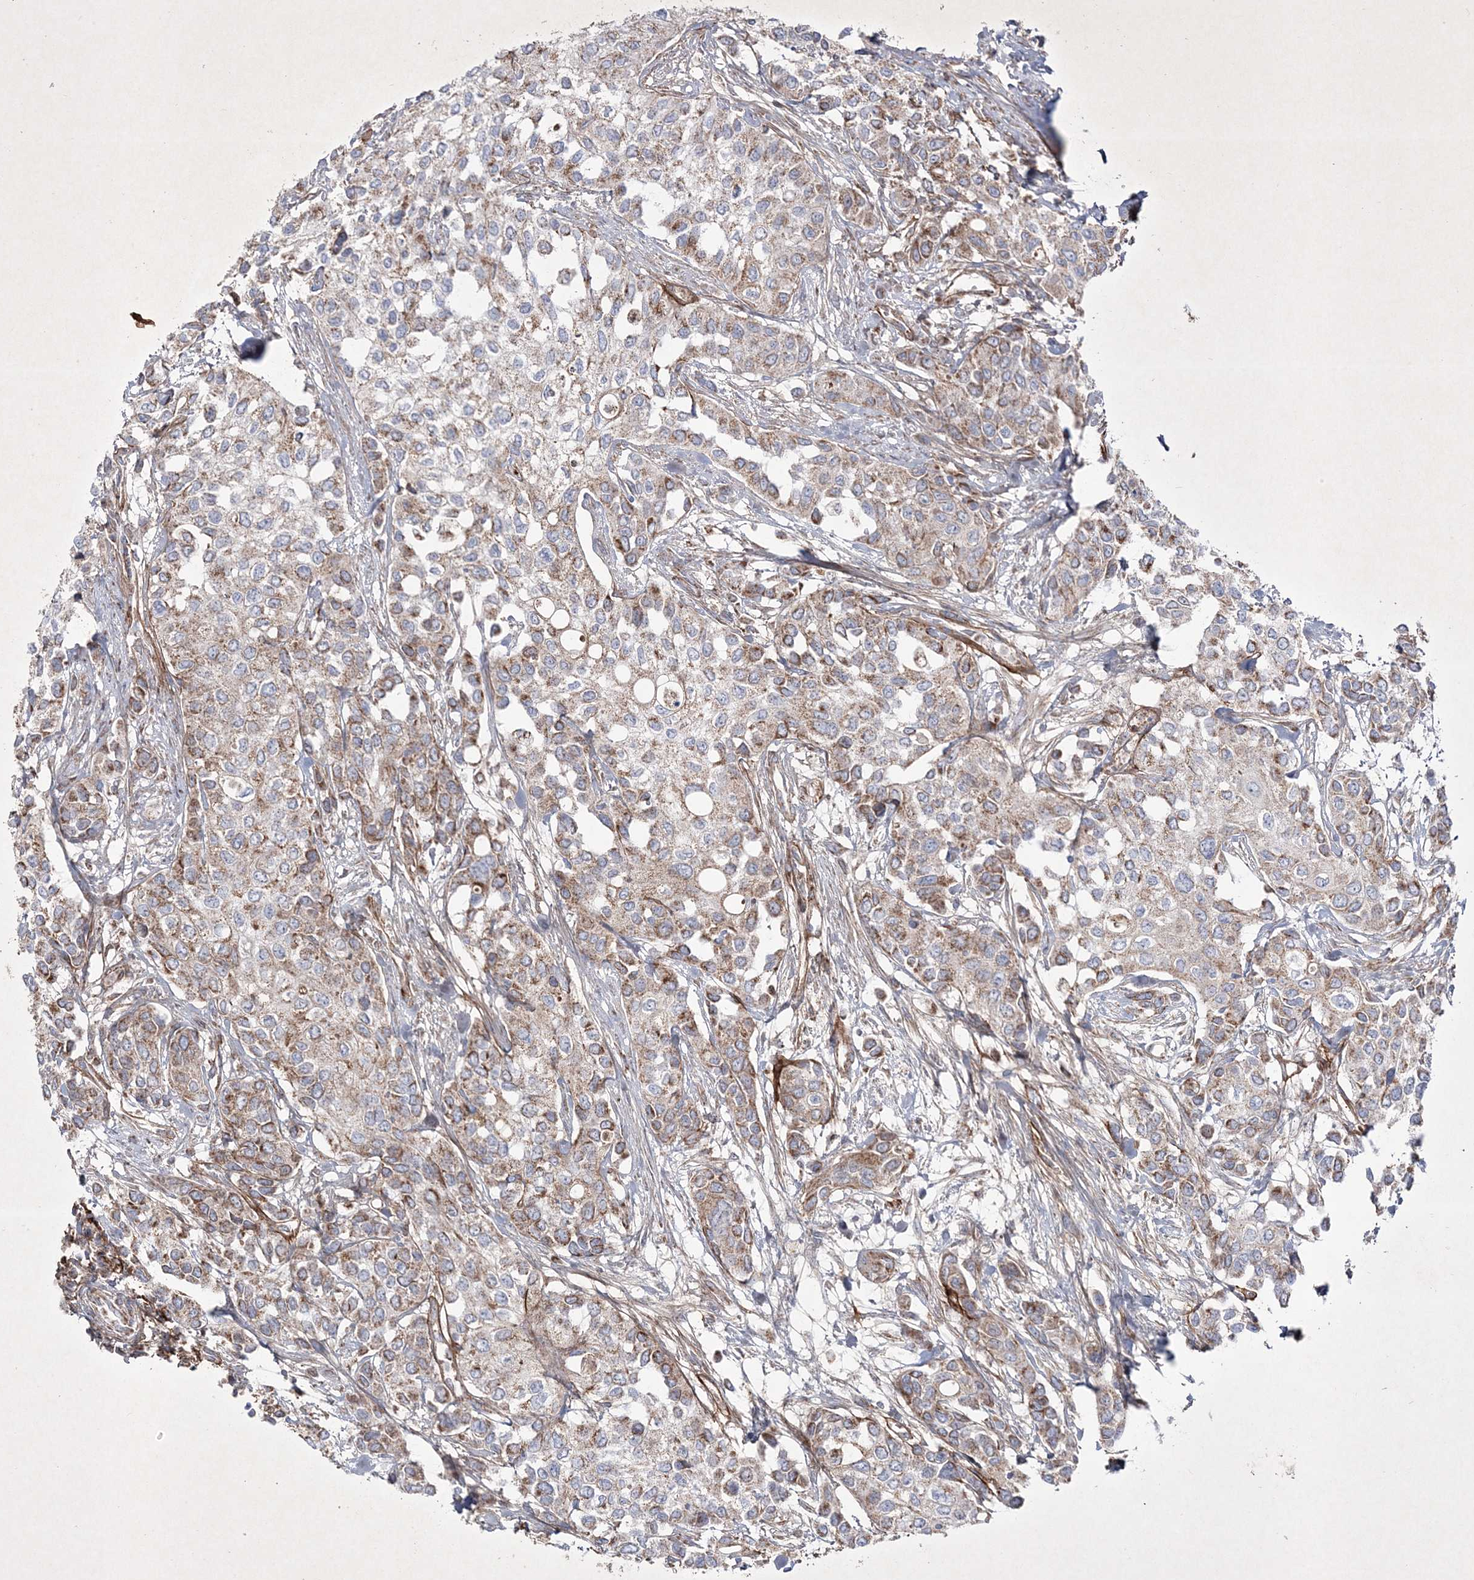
{"staining": {"intensity": "moderate", "quantity": "25%-75%", "location": "cytoplasmic/membranous"}, "tissue": "urothelial cancer", "cell_type": "Tumor cells", "image_type": "cancer", "snomed": [{"axis": "morphology", "description": "Normal tissue, NOS"}, {"axis": "morphology", "description": "Urothelial carcinoma, High grade"}, {"axis": "topography", "description": "Vascular tissue"}, {"axis": "topography", "description": "Urinary bladder"}], "caption": "High-grade urothelial carcinoma was stained to show a protein in brown. There is medium levels of moderate cytoplasmic/membranous positivity in about 25%-75% of tumor cells.", "gene": "RICTOR", "patient": {"sex": "female", "age": 56}}